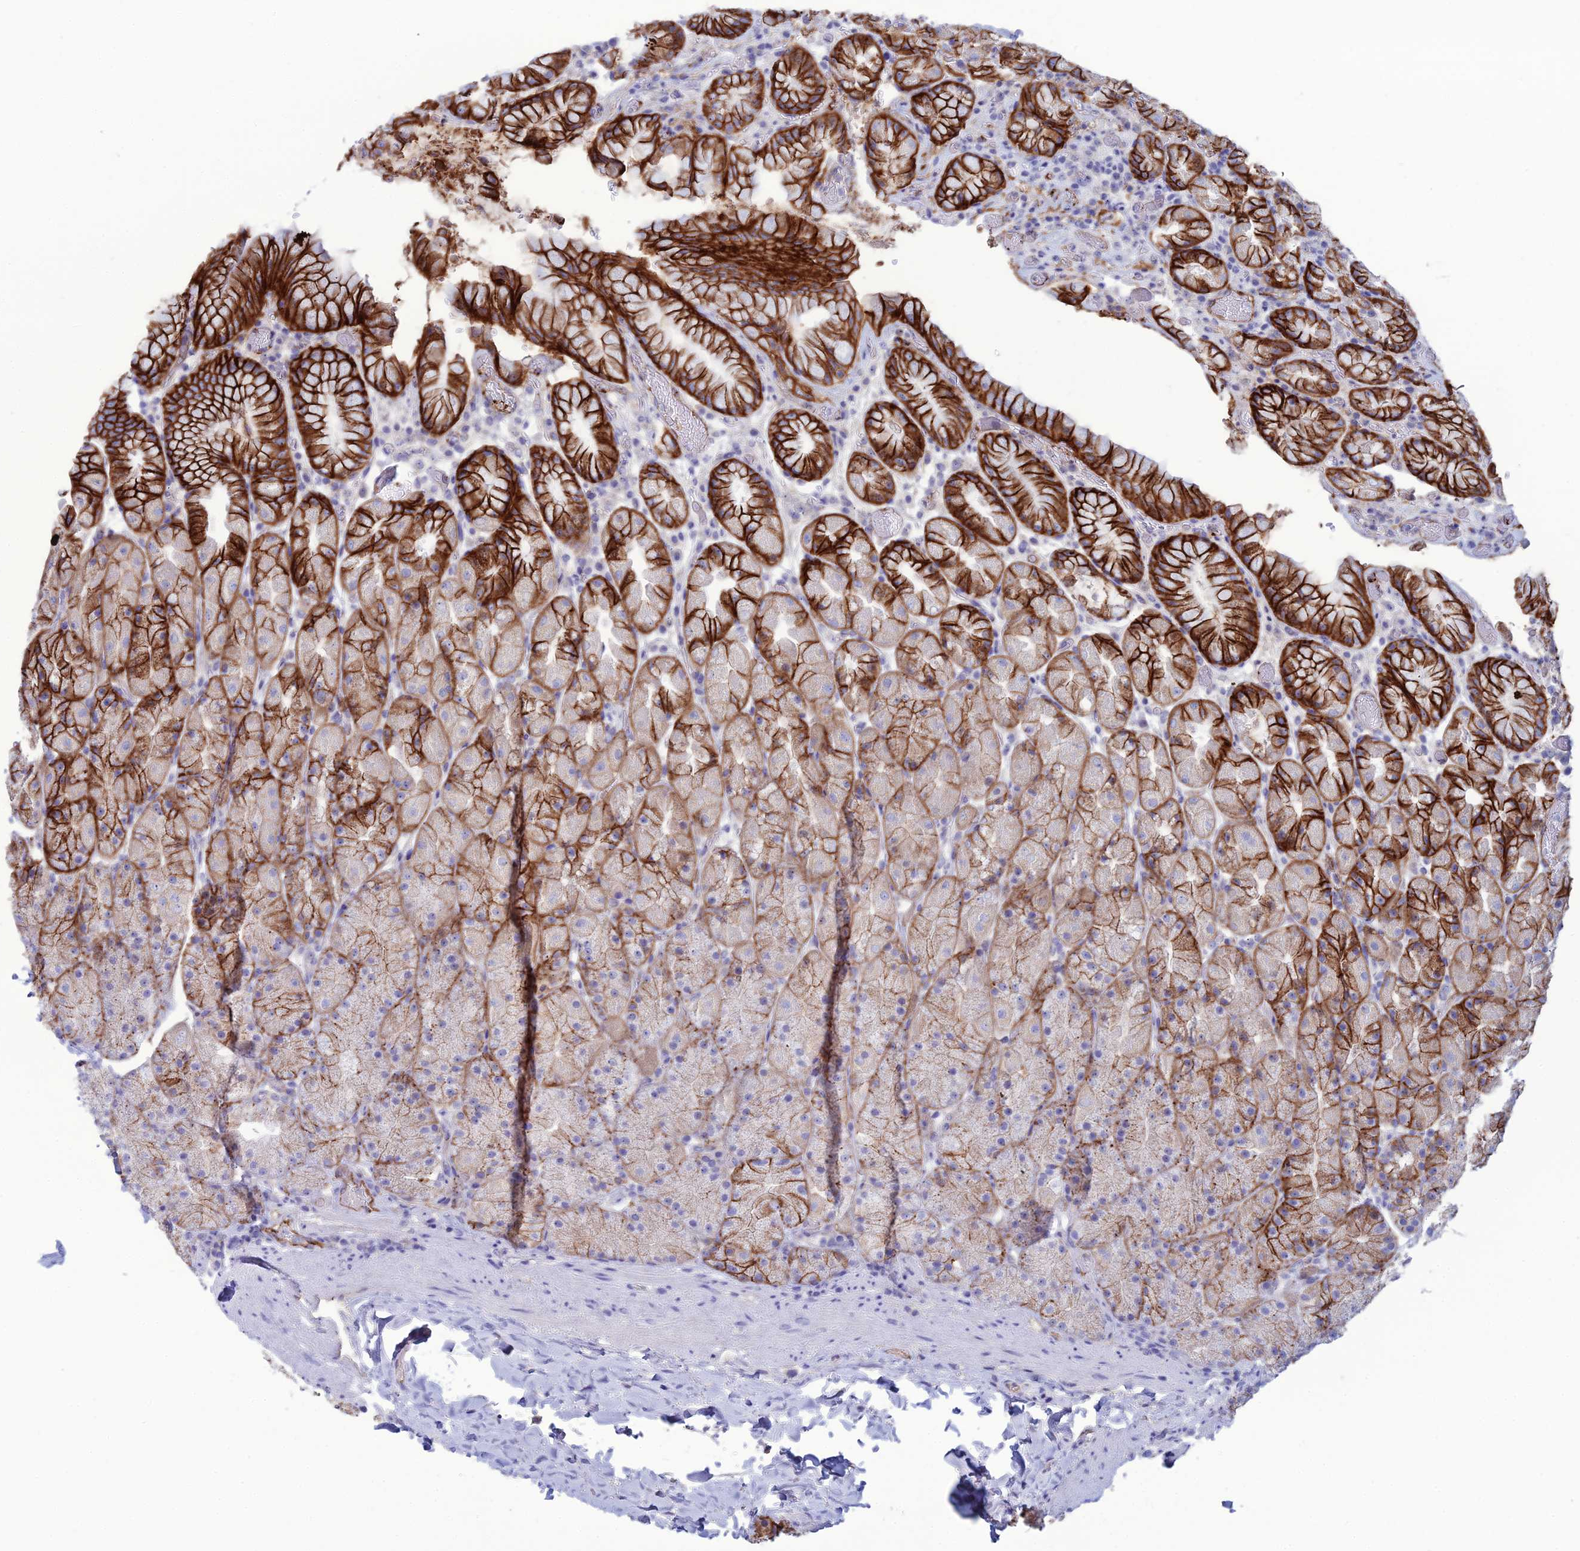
{"staining": {"intensity": "strong", "quantity": "25%-75%", "location": "cytoplasmic/membranous"}, "tissue": "stomach", "cell_type": "Glandular cells", "image_type": "normal", "snomed": [{"axis": "morphology", "description": "Normal tissue, NOS"}, {"axis": "topography", "description": "Stomach, upper"}, {"axis": "topography", "description": "Stomach, lower"}], "caption": "Protein expression analysis of unremarkable human stomach reveals strong cytoplasmic/membranous positivity in about 25%-75% of glandular cells. (Stains: DAB (3,3'-diaminobenzidine) in brown, nuclei in blue, Microscopy: brightfield microscopy at high magnification).", "gene": "CDC42EP5", "patient": {"sex": "male", "age": 67}}